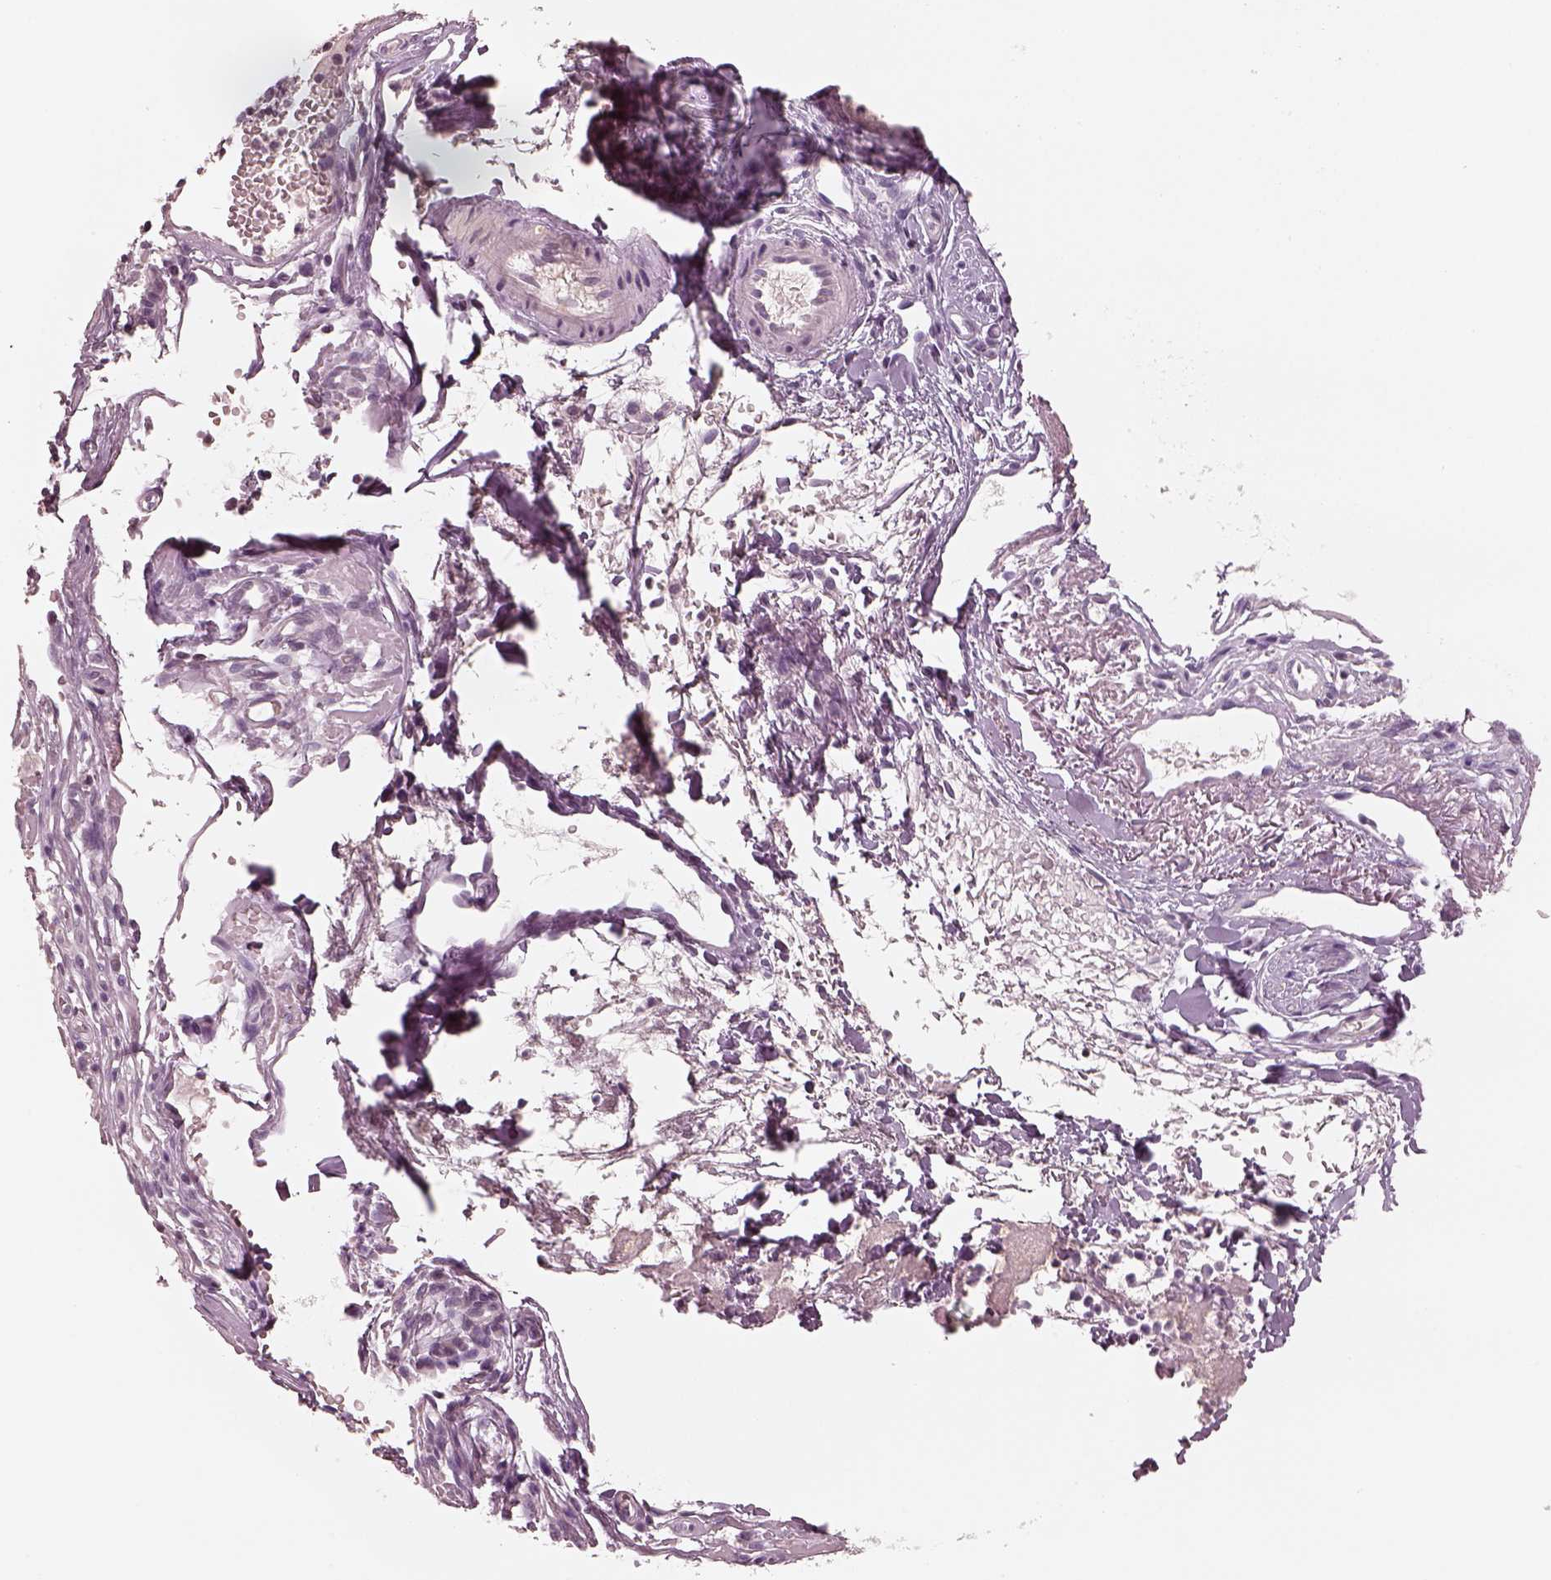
{"staining": {"intensity": "negative", "quantity": "none", "location": "none"}, "tissue": "skin cancer", "cell_type": "Tumor cells", "image_type": "cancer", "snomed": [{"axis": "morphology", "description": "Normal tissue, NOS"}, {"axis": "morphology", "description": "Basal cell carcinoma"}, {"axis": "topography", "description": "Skin"}], "caption": "Tumor cells are negative for brown protein staining in skin cancer.", "gene": "EGR4", "patient": {"sex": "male", "age": 68}}